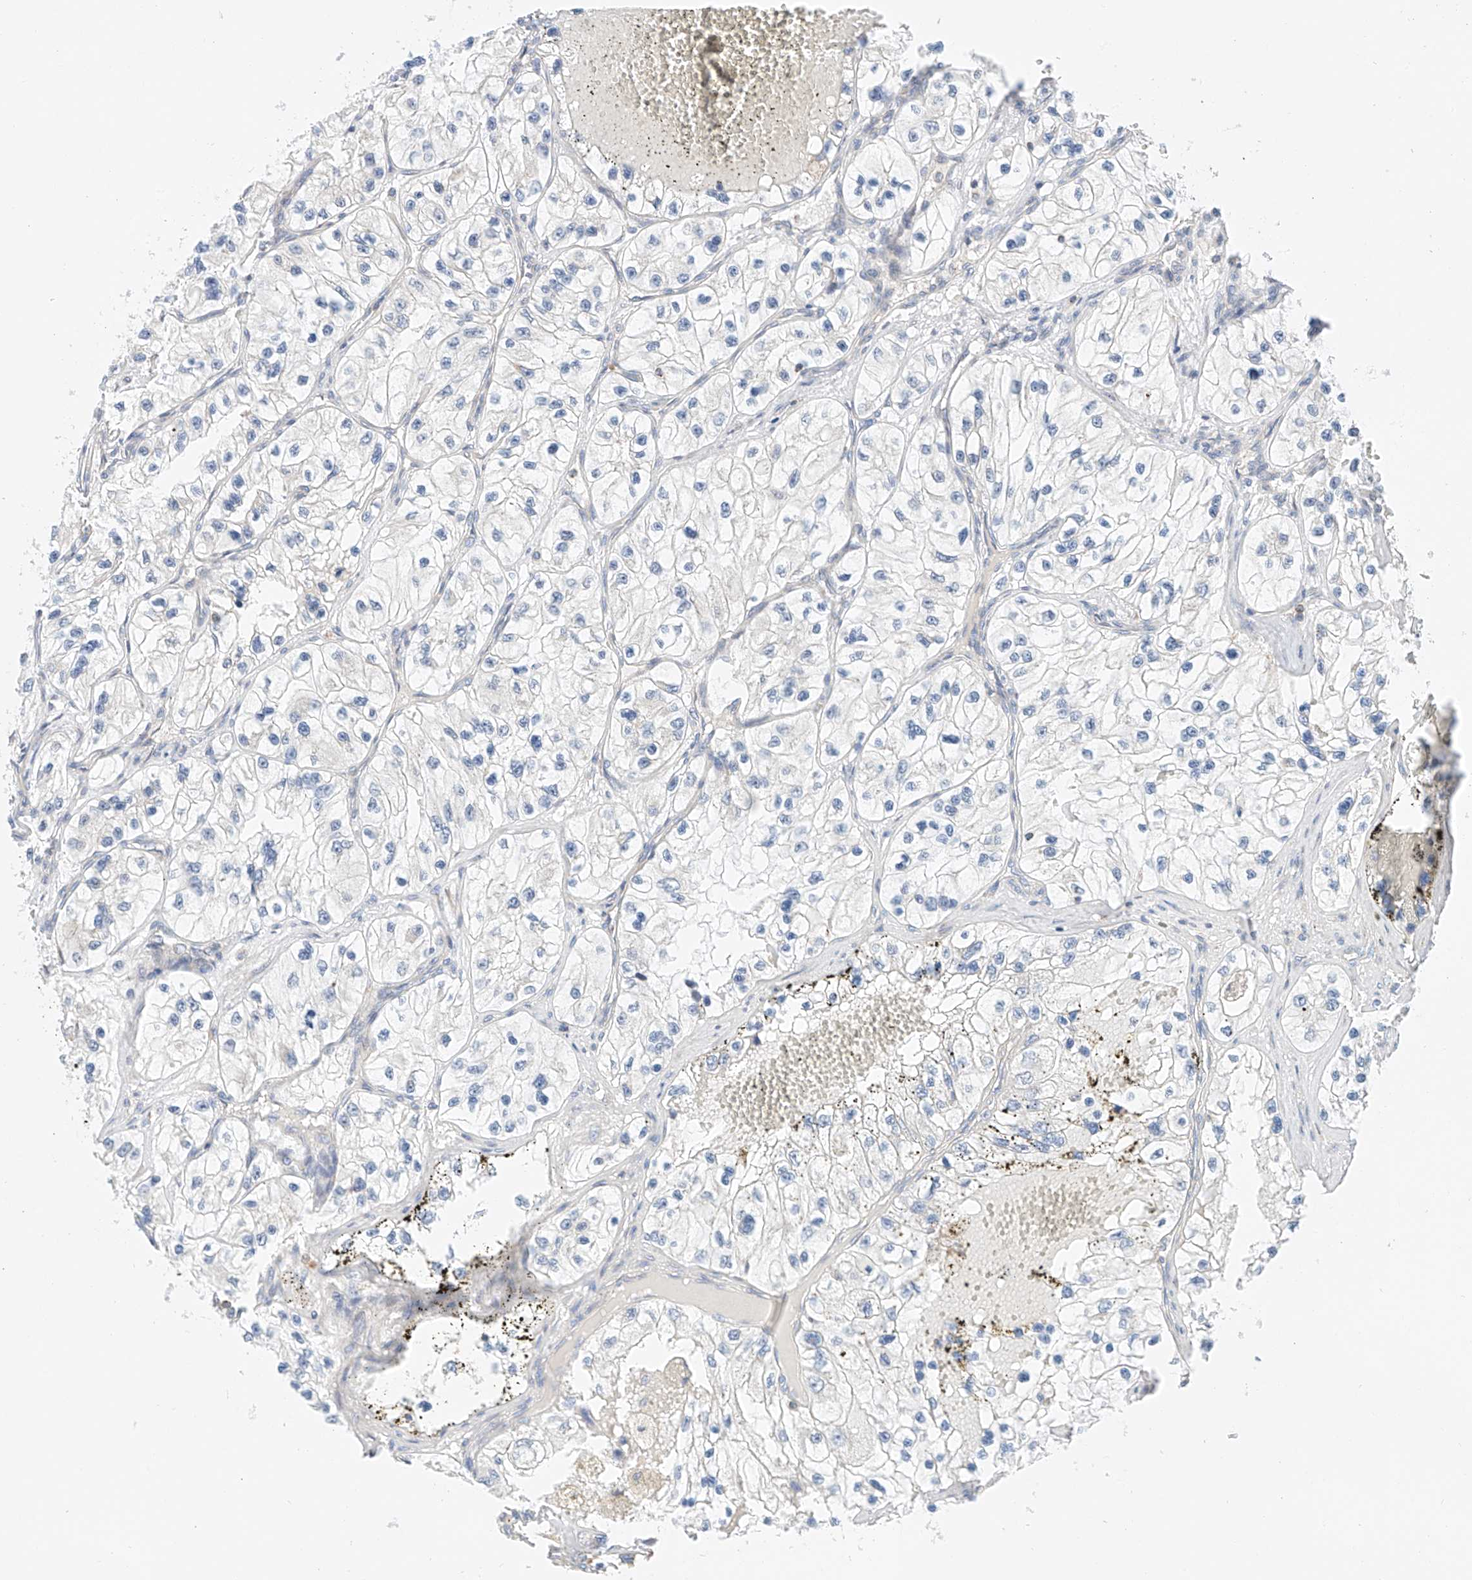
{"staining": {"intensity": "negative", "quantity": "none", "location": "none"}, "tissue": "renal cancer", "cell_type": "Tumor cells", "image_type": "cancer", "snomed": [{"axis": "morphology", "description": "Adenocarcinoma, NOS"}, {"axis": "topography", "description": "Kidney"}], "caption": "An image of human adenocarcinoma (renal) is negative for staining in tumor cells. The staining is performed using DAB (3,3'-diaminobenzidine) brown chromogen with nuclei counter-stained in using hematoxylin.", "gene": "MFN2", "patient": {"sex": "female", "age": 57}}